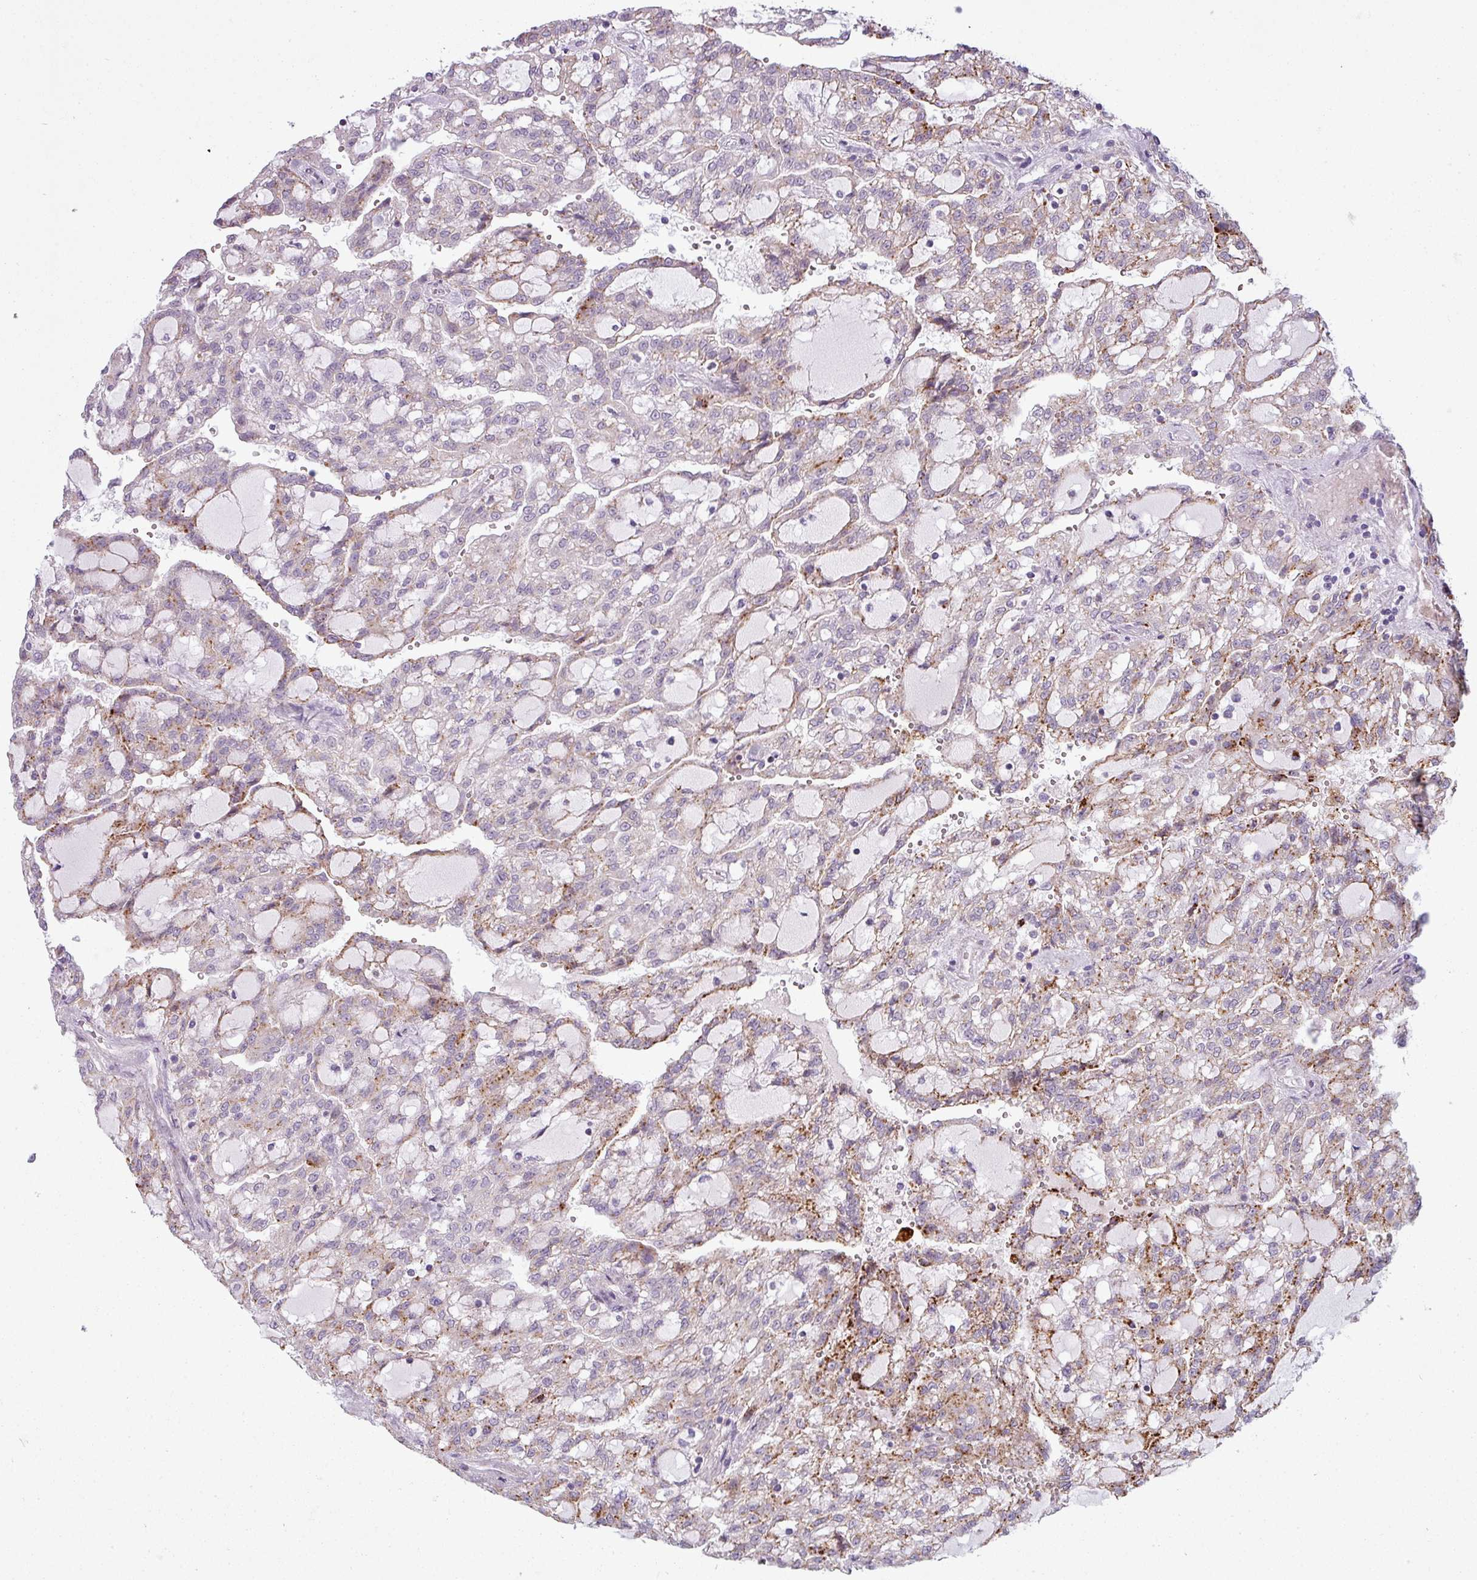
{"staining": {"intensity": "moderate", "quantity": "25%-75%", "location": "cytoplasmic/membranous"}, "tissue": "renal cancer", "cell_type": "Tumor cells", "image_type": "cancer", "snomed": [{"axis": "morphology", "description": "Adenocarcinoma, NOS"}, {"axis": "topography", "description": "Kidney"}], "caption": "The histopathology image demonstrates staining of renal cancer, revealing moderate cytoplasmic/membranous protein expression (brown color) within tumor cells.", "gene": "MAP7D2", "patient": {"sex": "male", "age": 63}}